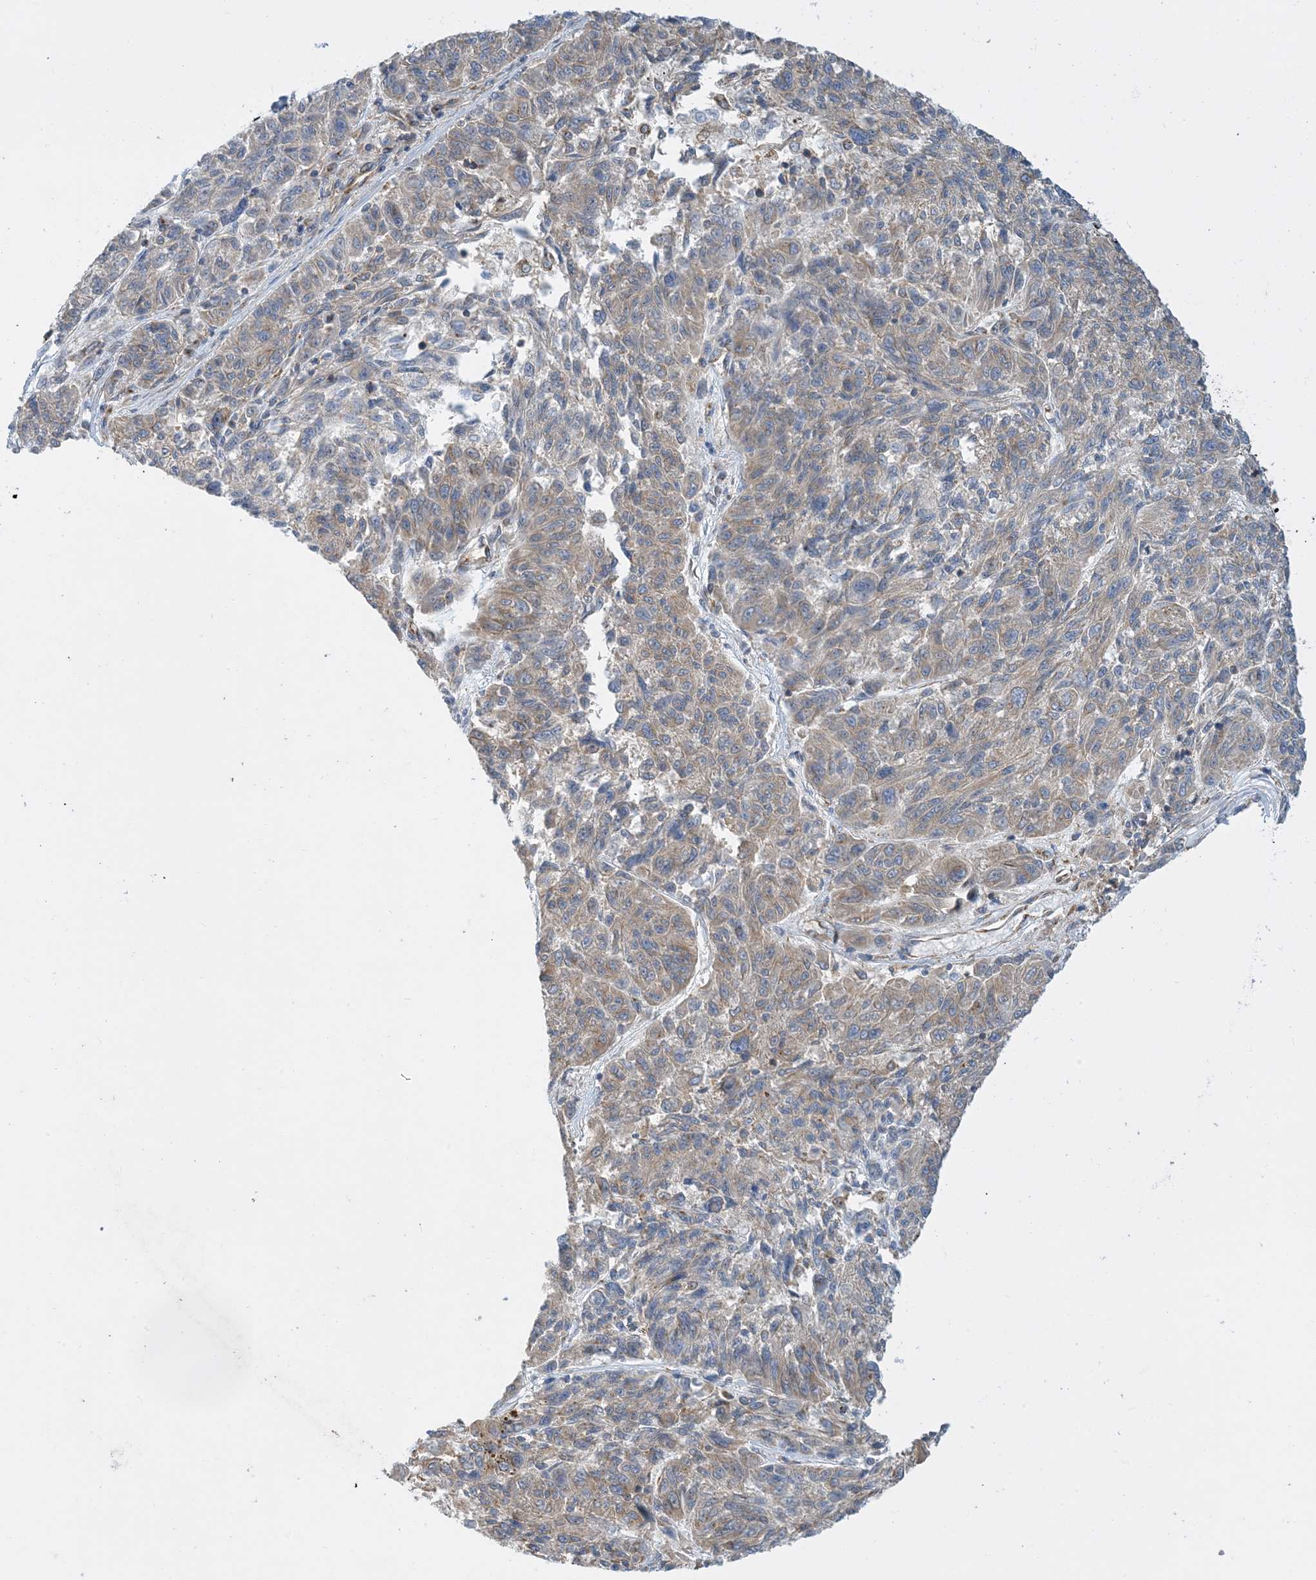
{"staining": {"intensity": "weak", "quantity": "<25%", "location": "cytoplasmic/membranous"}, "tissue": "melanoma", "cell_type": "Tumor cells", "image_type": "cancer", "snomed": [{"axis": "morphology", "description": "Malignant melanoma, NOS"}, {"axis": "topography", "description": "Skin"}], "caption": "Human malignant melanoma stained for a protein using IHC exhibits no positivity in tumor cells.", "gene": "SIDT1", "patient": {"sex": "male", "age": 53}}